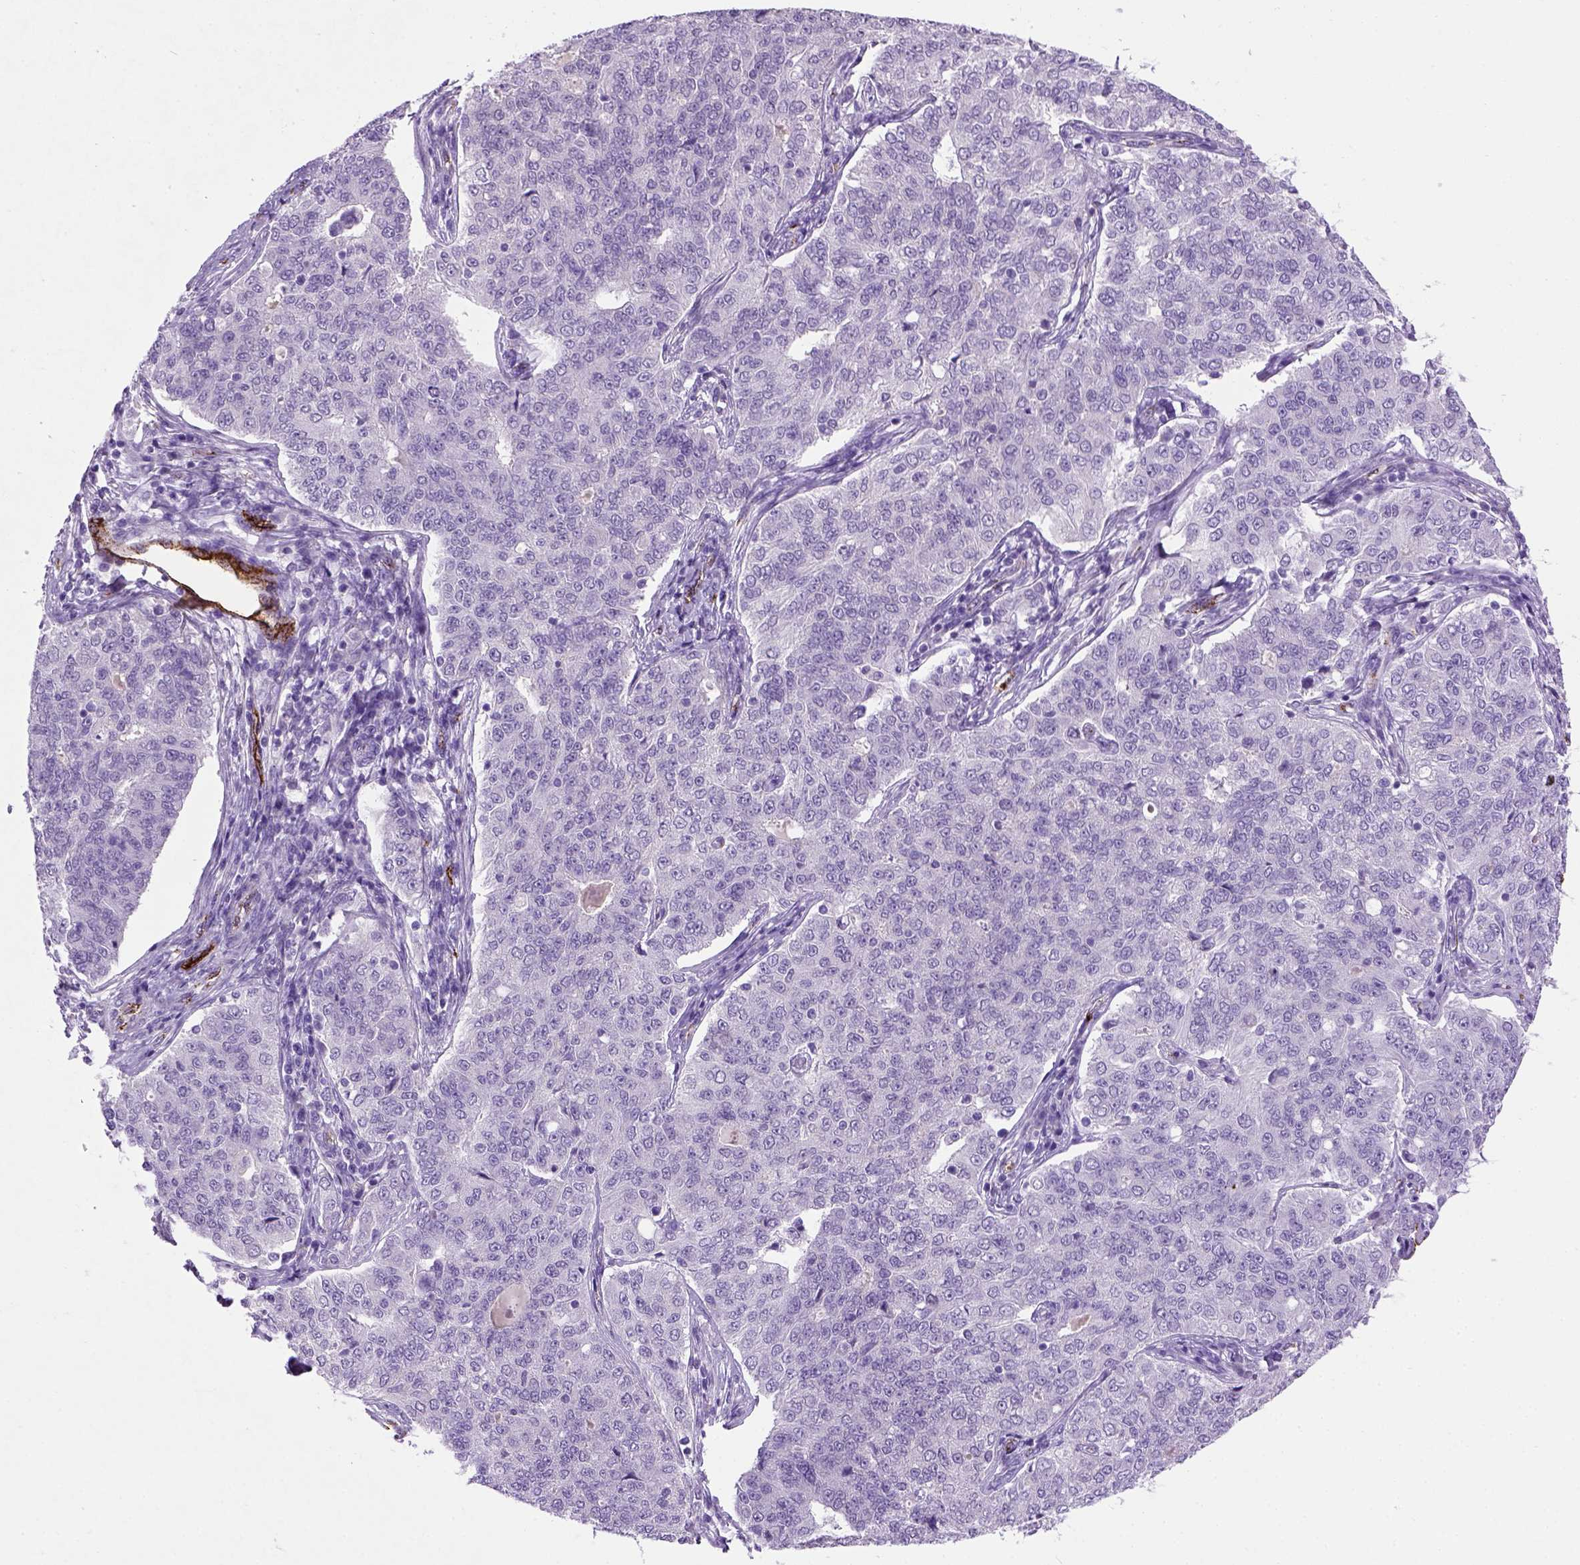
{"staining": {"intensity": "negative", "quantity": "none", "location": "none"}, "tissue": "endometrial cancer", "cell_type": "Tumor cells", "image_type": "cancer", "snomed": [{"axis": "morphology", "description": "Adenocarcinoma, NOS"}, {"axis": "topography", "description": "Endometrium"}], "caption": "A high-resolution histopathology image shows IHC staining of endometrial cancer (adenocarcinoma), which reveals no significant positivity in tumor cells. The staining was performed using DAB (3,3'-diaminobenzidine) to visualize the protein expression in brown, while the nuclei were stained in blue with hematoxylin (Magnification: 20x).", "gene": "VWF", "patient": {"sex": "female", "age": 43}}